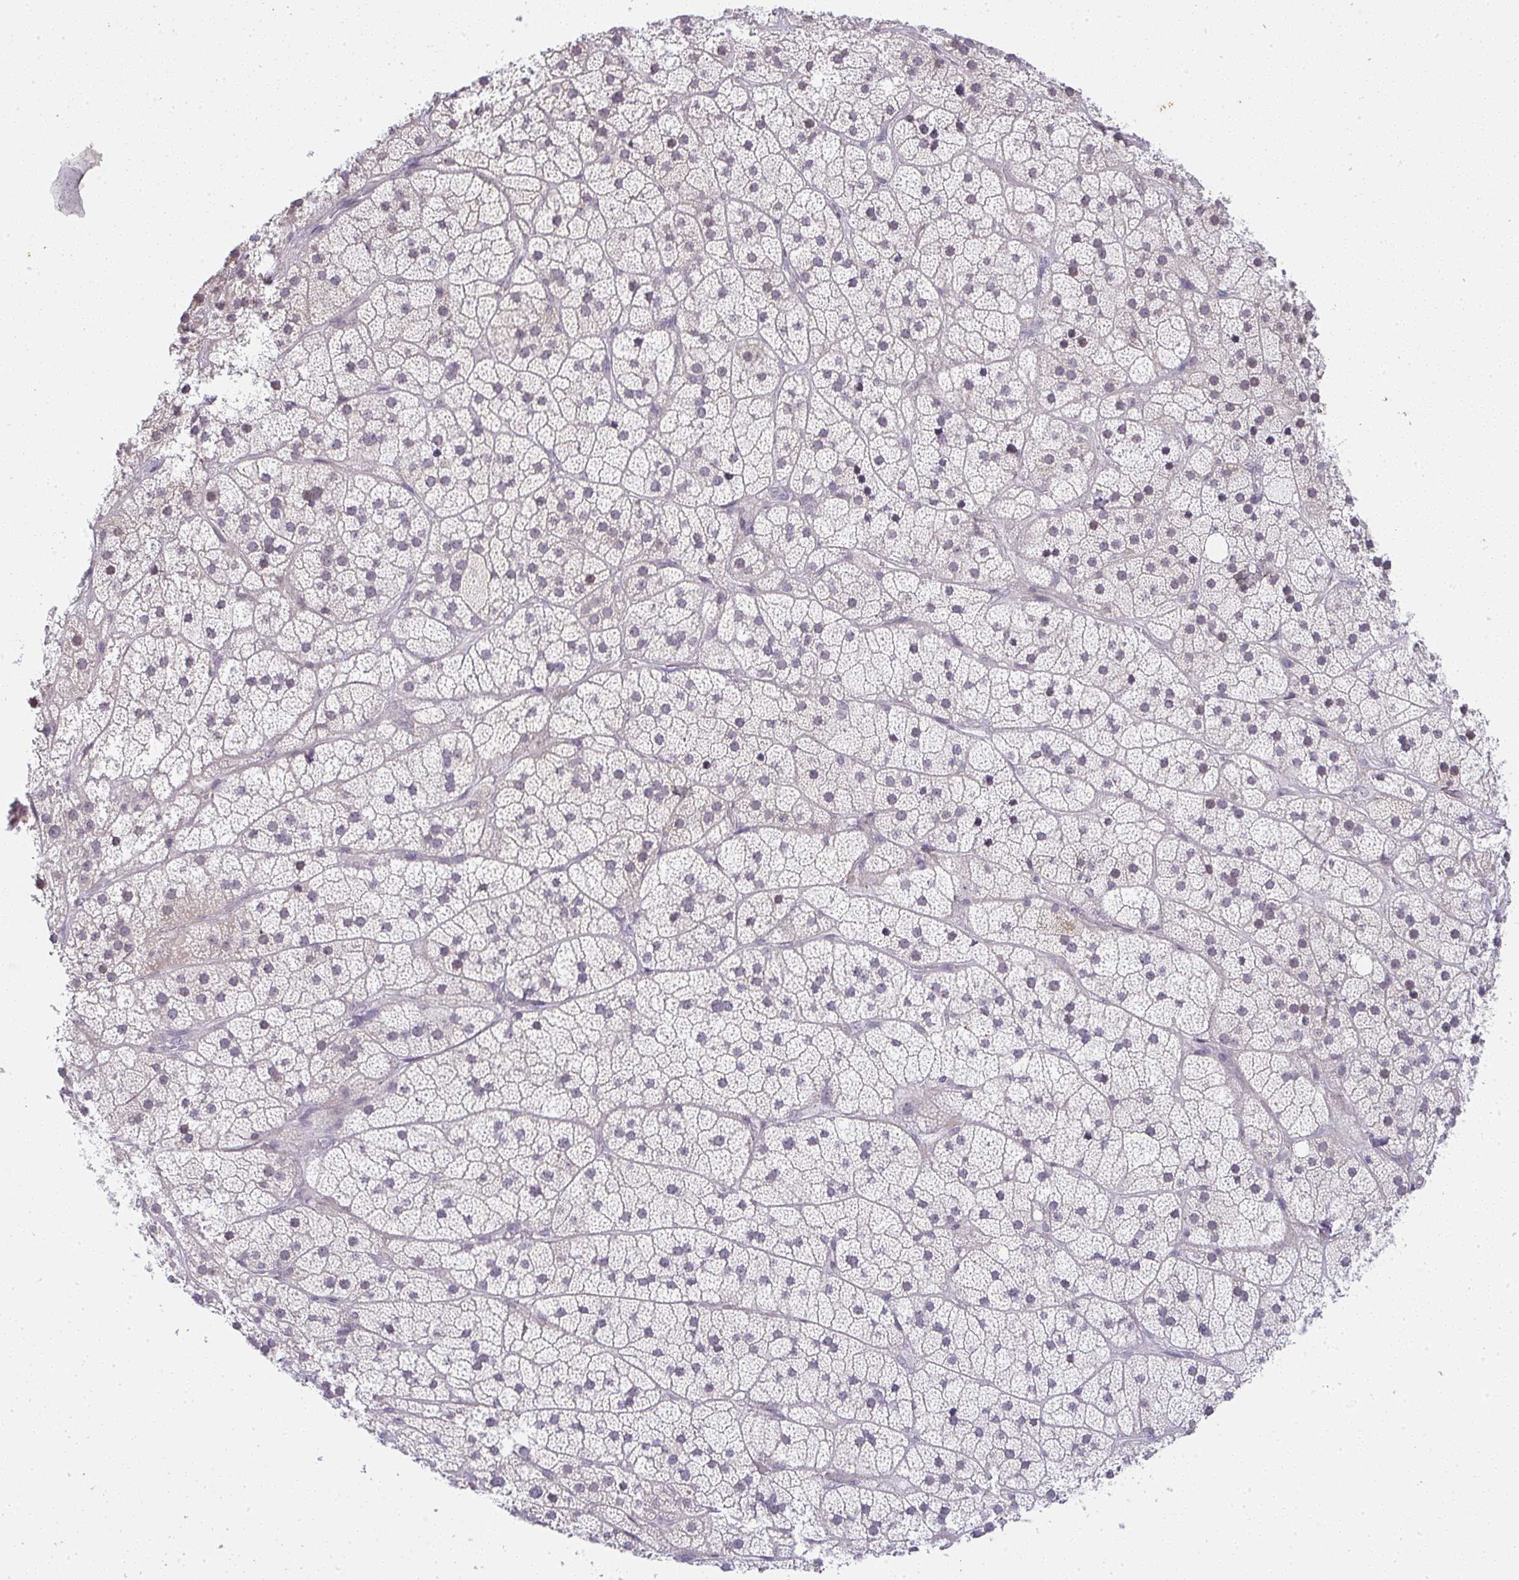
{"staining": {"intensity": "weak", "quantity": "25%-75%", "location": "cytoplasmic/membranous"}, "tissue": "adrenal gland", "cell_type": "Glandular cells", "image_type": "normal", "snomed": [{"axis": "morphology", "description": "Normal tissue, NOS"}, {"axis": "topography", "description": "Adrenal gland"}], "caption": "High-magnification brightfield microscopy of normal adrenal gland stained with DAB (brown) and counterstained with hematoxylin (blue). glandular cells exhibit weak cytoplasmic/membranous expression is seen in approximately25%-75% of cells.", "gene": "CACNA1S", "patient": {"sex": "male", "age": 57}}